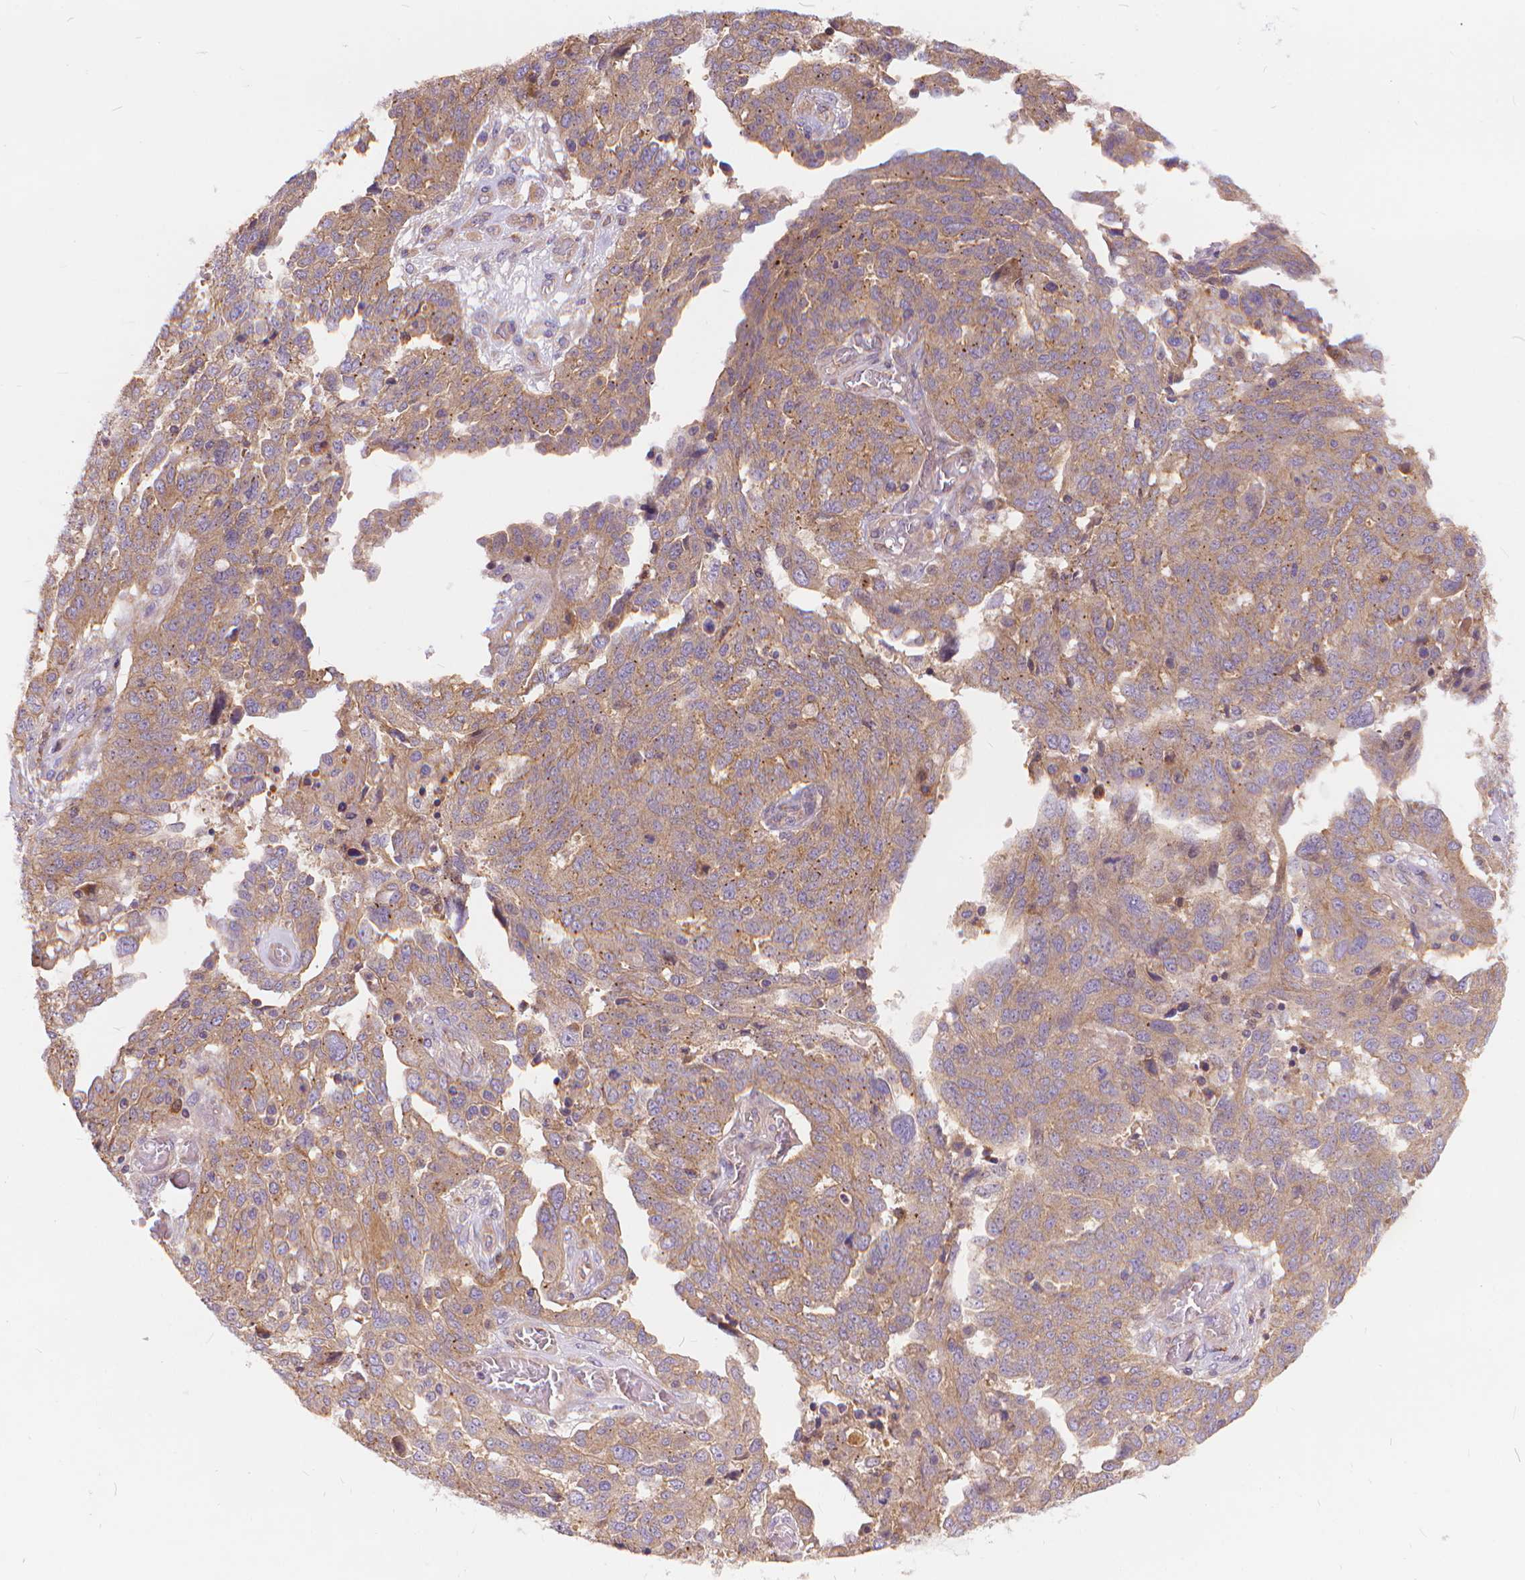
{"staining": {"intensity": "weak", "quantity": ">75%", "location": "cytoplasmic/membranous"}, "tissue": "ovarian cancer", "cell_type": "Tumor cells", "image_type": "cancer", "snomed": [{"axis": "morphology", "description": "Cystadenocarcinoma, serous, NOS"}, {"axis": "topography", "description": "Ovary"}], "caption": "Weak cytoplasmic/membranous positivity for a protein is identified in approximately >75% of tumor cells of ovarian cancer (serous cystadenocarcinoma) using immunohistochemistry.", "gene": "ARAP1", "patient": {"sex": "female", "age": 67}}